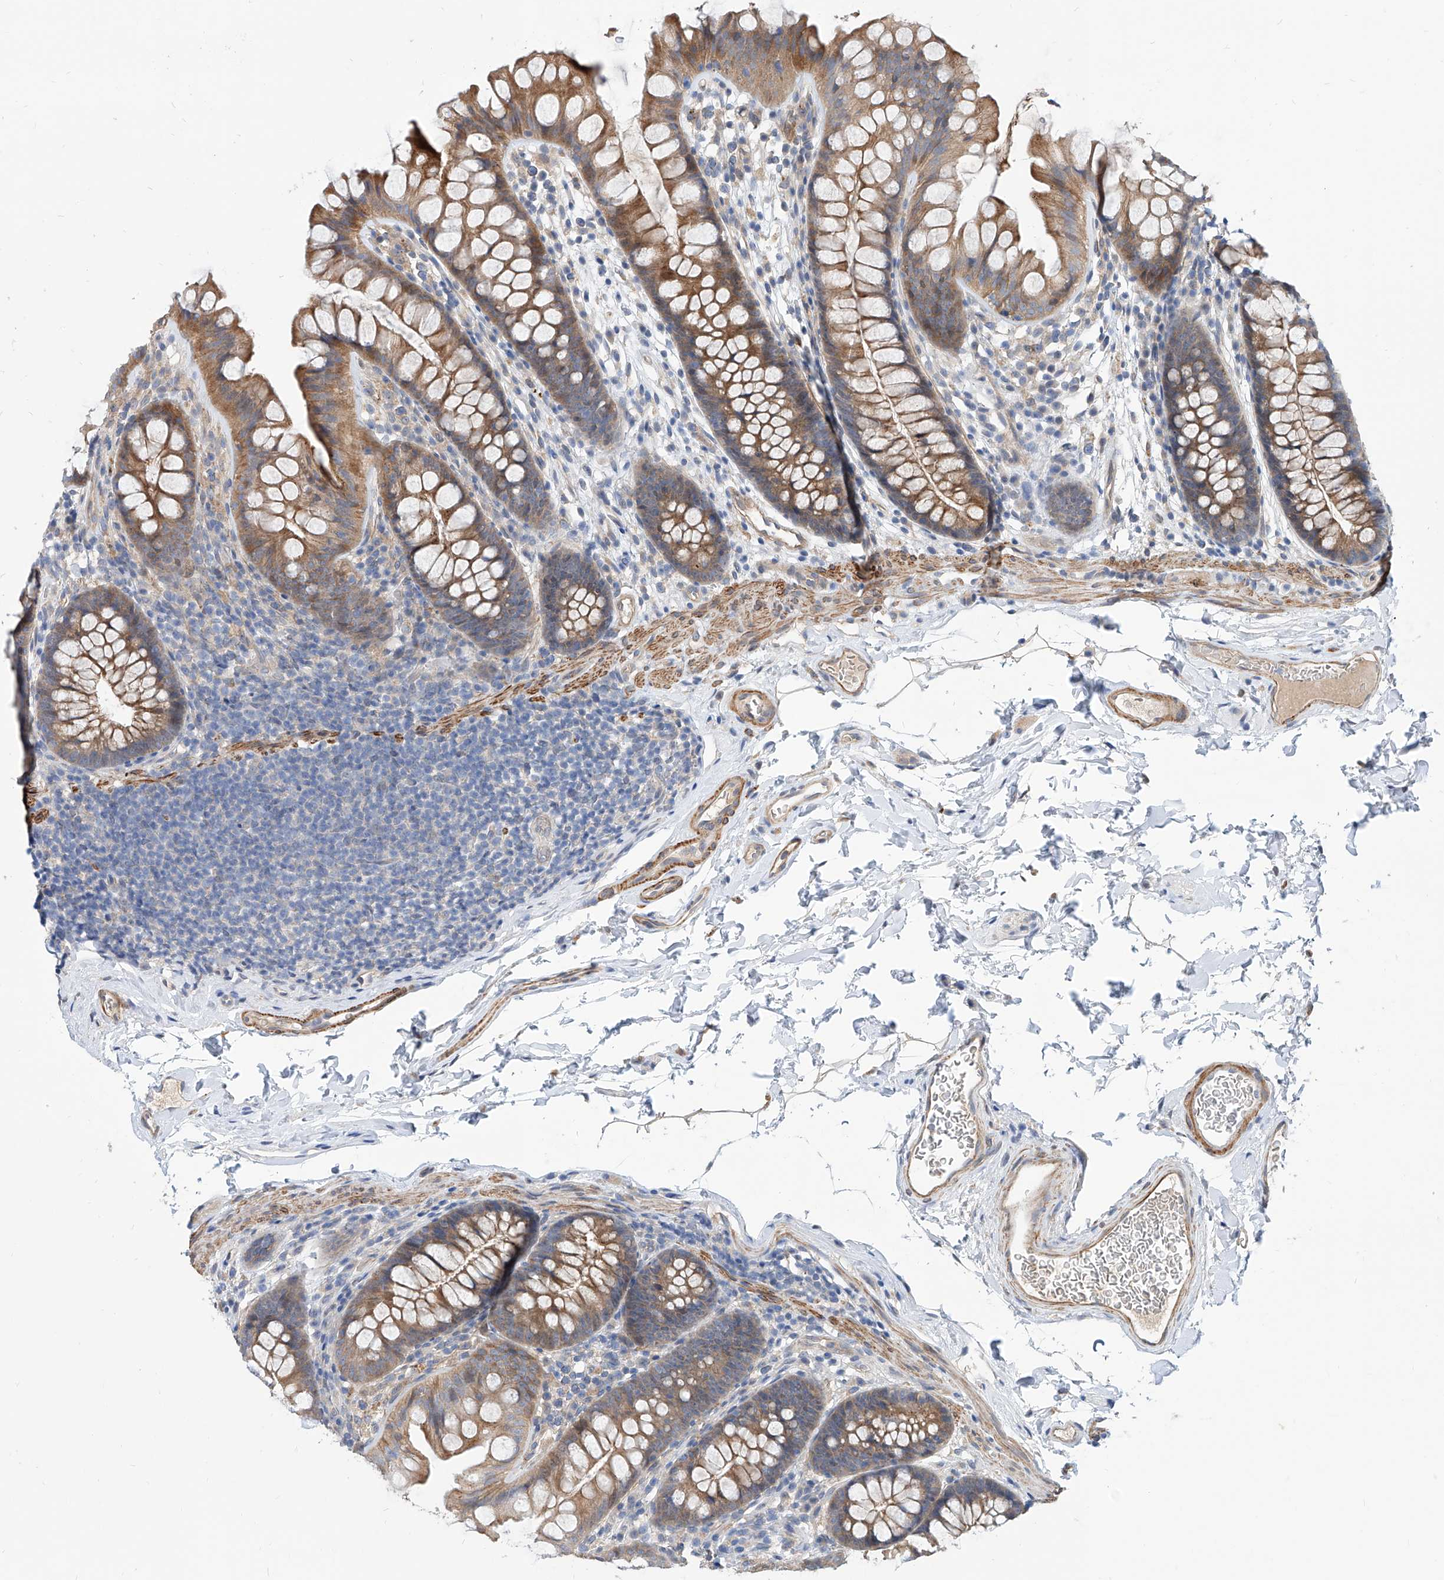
{"staining": {"intensity": "weak", "quantity": ">75%", "location": "cytoplasmic/membranous"}, "tissue": "colon", "cell_type": "Endothelial cells", "image_type": "normal", "snomed": [{"axis": "morphology", "description": "Normal tissue, NOS"}, {"axis": "topography", "description": "Colon"}], "caption": "The micrograph exhibits immunohistochemical staining of unremarkable colon. There is weak cytoplasmic/membranous positivity is identified in approximately >75% of endothelial cells.", "gene": "MAGEE2", "patient": {"sex": "female", "age": 62}}